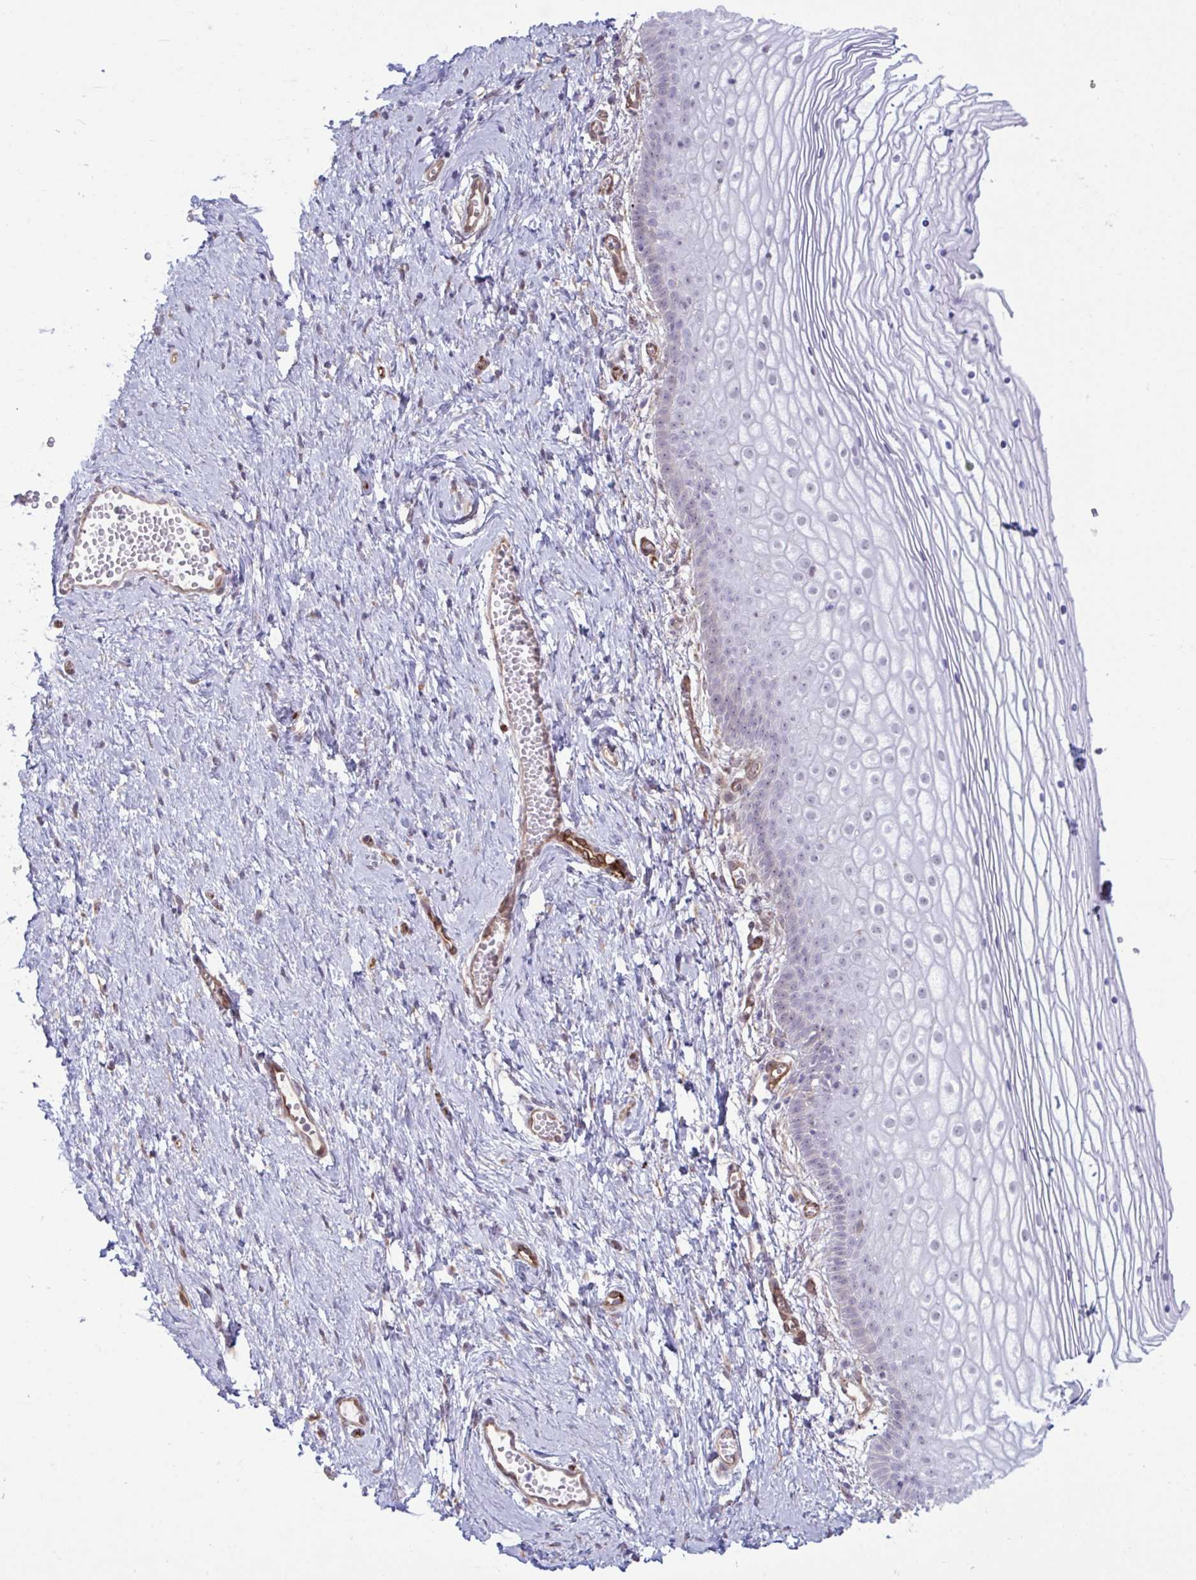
{"staining": {"intensity": "negative", "quantity": "none", "location": "none"}, "tissue": "vagina", "cell_type": "Squamous epithelial cells", "image_type": "normal", "snomed": [{"axis": "morphology", "description": "Normal tissue, NOS"}, {"axis": "topography", "description": "Vagina"}], "caption": "Immunohistochemistry micrograph of benign human vagina stained for a protein (brown), which shows no staining in squamous epithelial cells.", "gene": "PRRT4", "patient": {"sex": "female", "age": 56}}